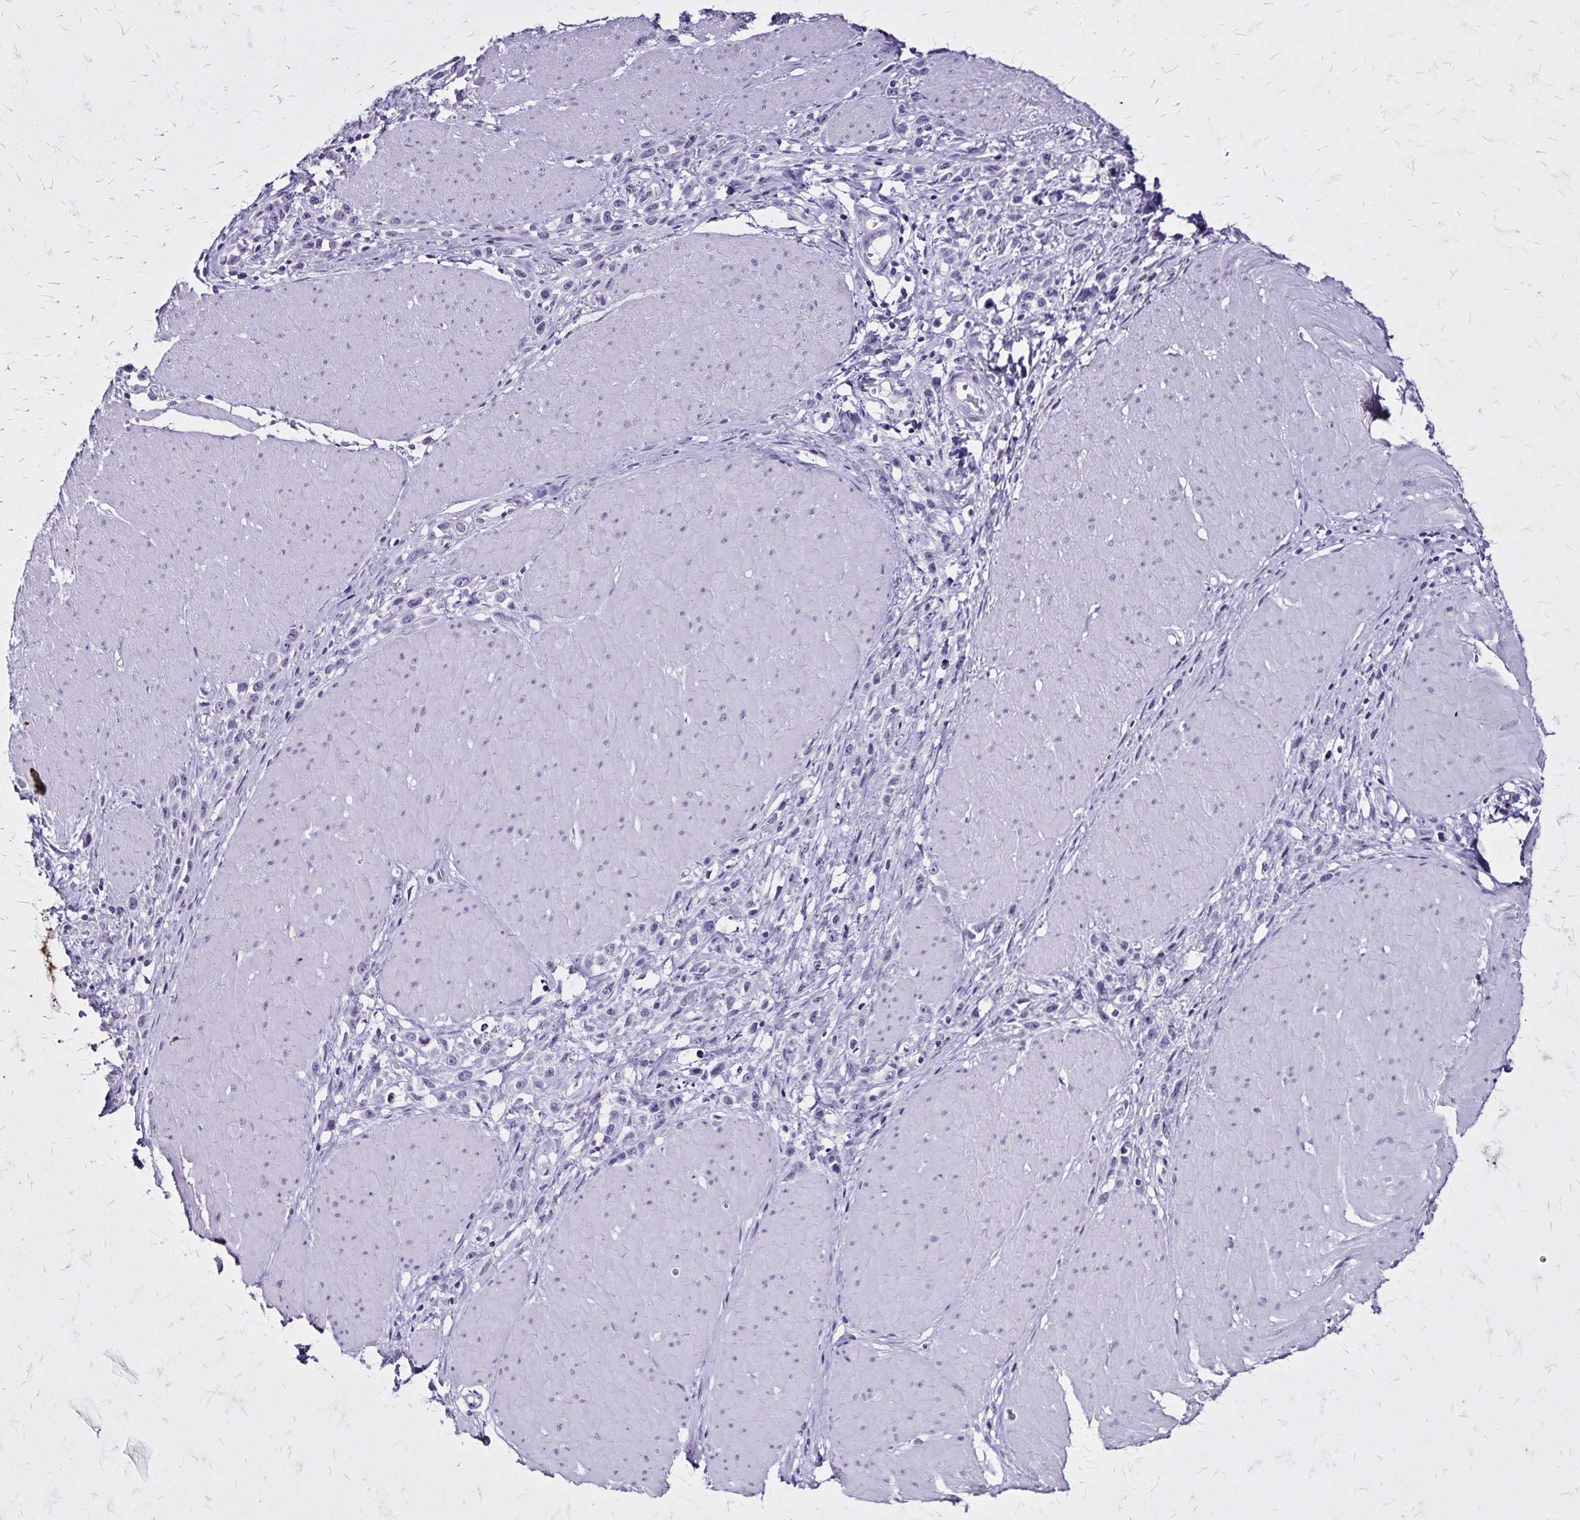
{"staining": {"intensity": "negative", "quantity": "none", "location": "none"}, "tissue": "stomach cancer", "cell_type": "Tumor cells", "image_type": "cancer", "snomed": [{"axis": "morphology", "description": "Adenocarcinoma, NOS"}, {"axis": "topography", "description": "Stomach"}], "caption": "Immunohistochemical staining of human stomach cancer (adenocarcinoma) reveals no significant staining in tumor cells. (Stains: DAB immunohistochemistry (IHC) with hematoxylin counter stain, Microscopy: brightfield microscopy at high magnification).", "gene": "KRT2", "patient": {"sex": "male", "age": 47}}